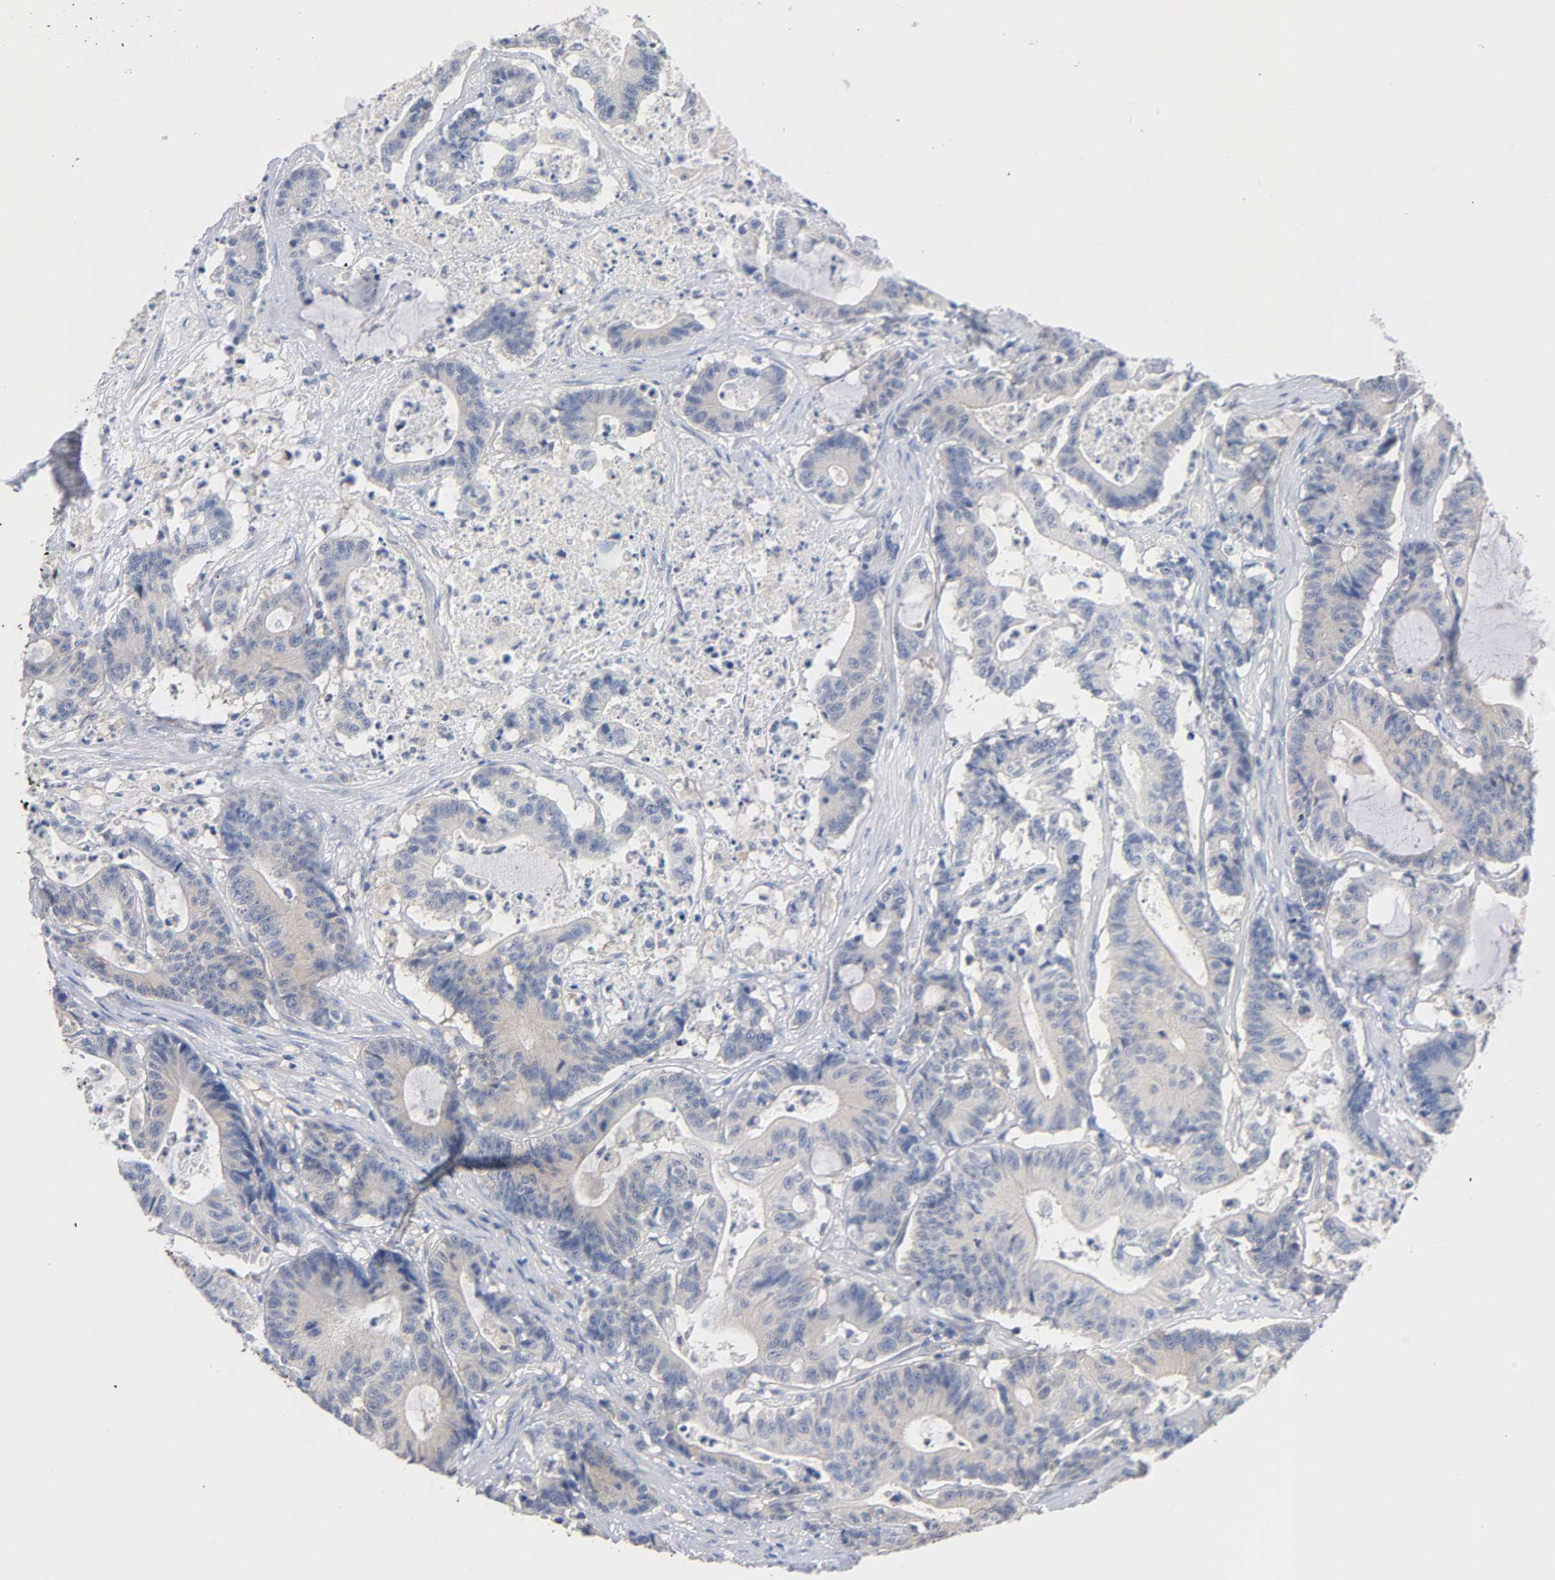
{"staining": {"intensity": "weak", "quantity": "25%-75%", "location": "cytoplasmic/membranous"}, "tissue": "colorectal cancer", "cell_type": "Tumor cells", "image_type": "cancer", "snomed": [{"axis": "morphology", "description": "Adenocarcinoma, NOS"}, {"axis": "topography", "description": "Colon"}], "caption": "Protein expression analysis of colorectal cancer (adenocarcinoma) displays weak cytoplasmic/membranous expression in approximately 25%-75% of tumor cells. Nuclei are stained in blue.", "gene": "MALT1", "patient": {"sex": "female", "age": 84}}